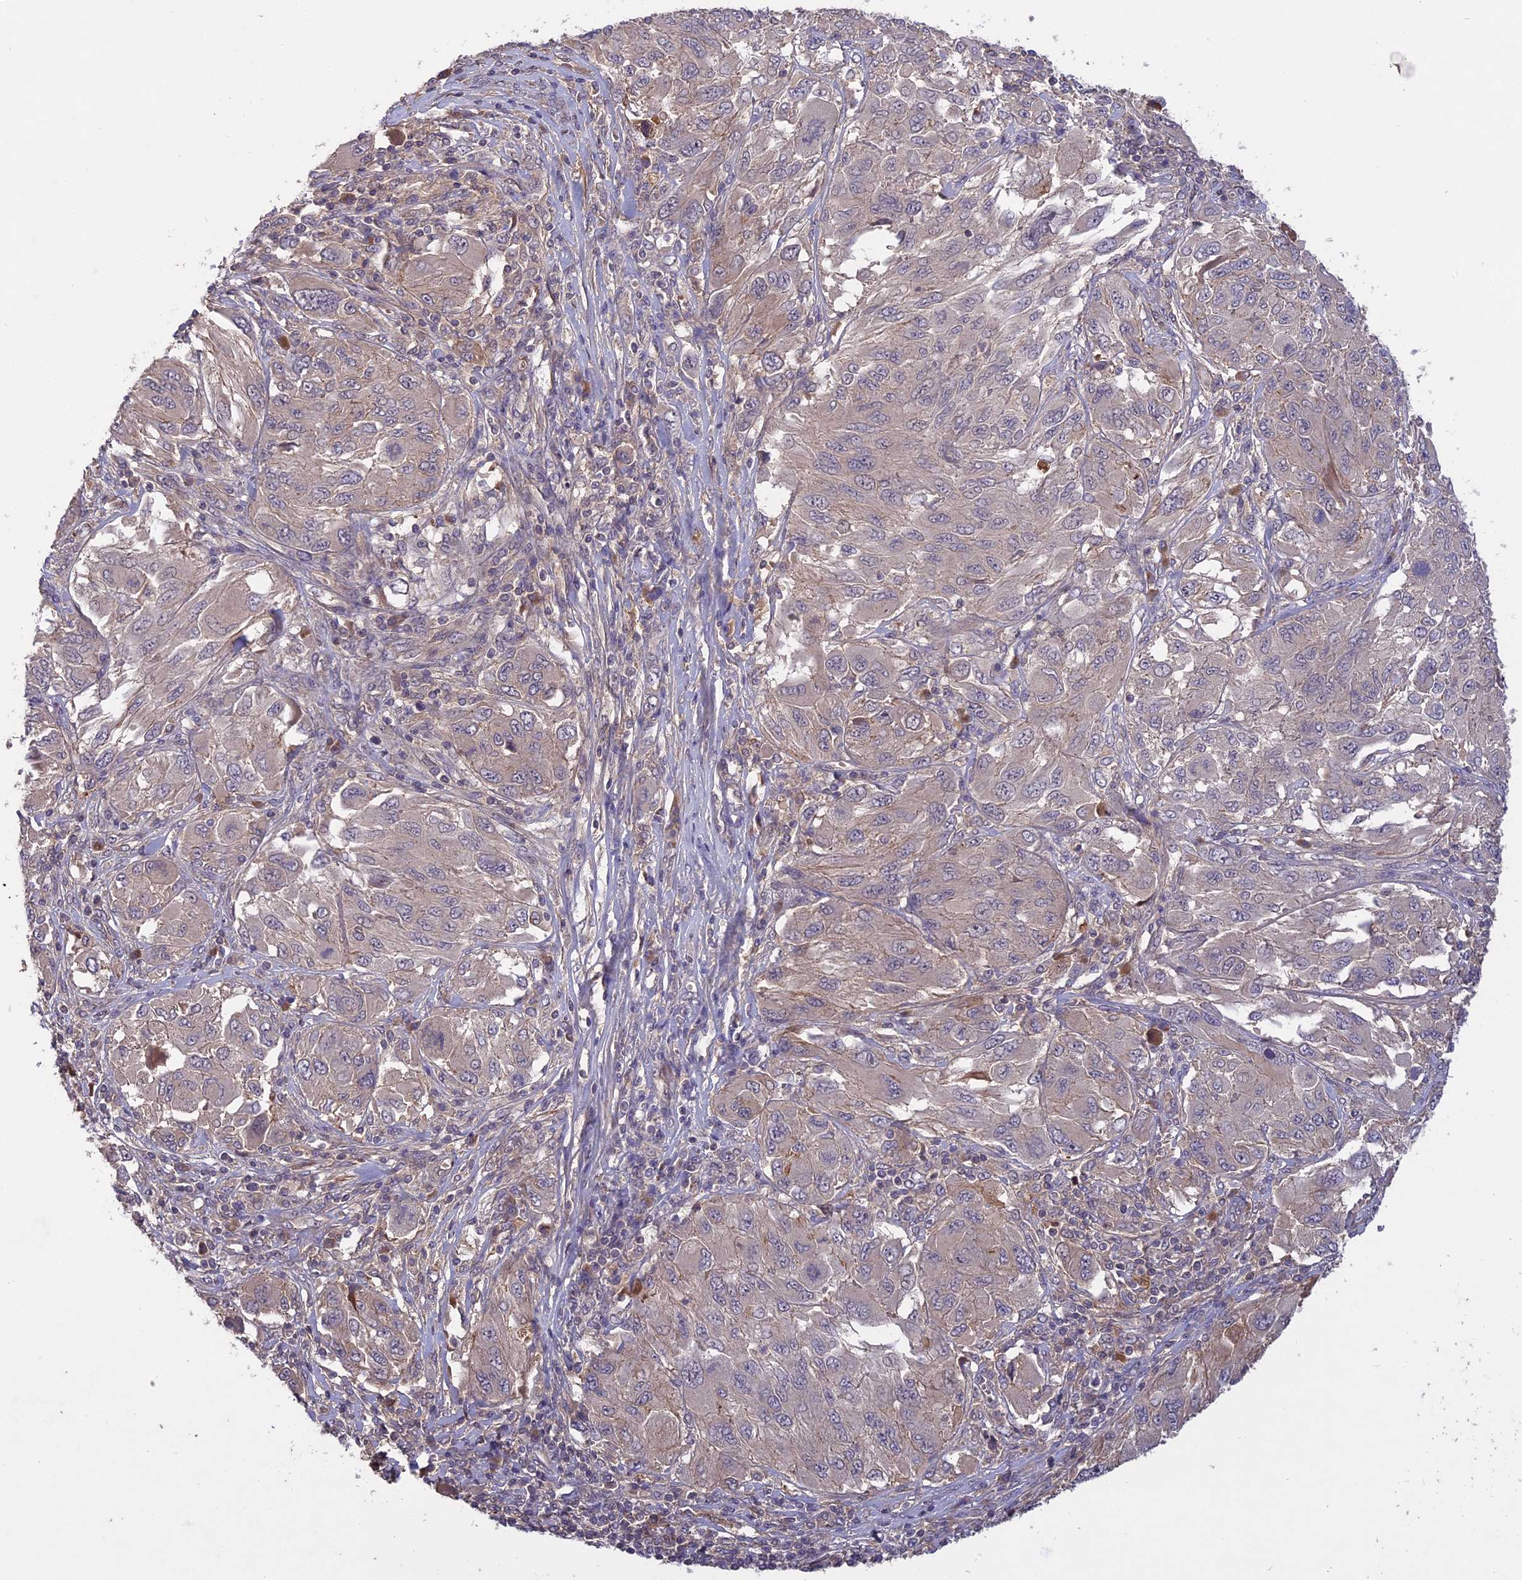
{"staining": {"intensity": "negative", "quantity": "none", "location": "none"}, "tissue": "melanoma", "cell_type": "Tumor cells", "image_type": "cancer", "snomed": [{"axis": "morphology", "description": "Malignant melanoma, NOS"}, {"axis": "topography", "description": "Skin"}], "caption": "IHC photomicrograph of malignant melanoma stained for a protein (brown), which exhibits no staining in tumor cells.", "gene": "ADO", "patient": {"sex": "female", "age": 91}}